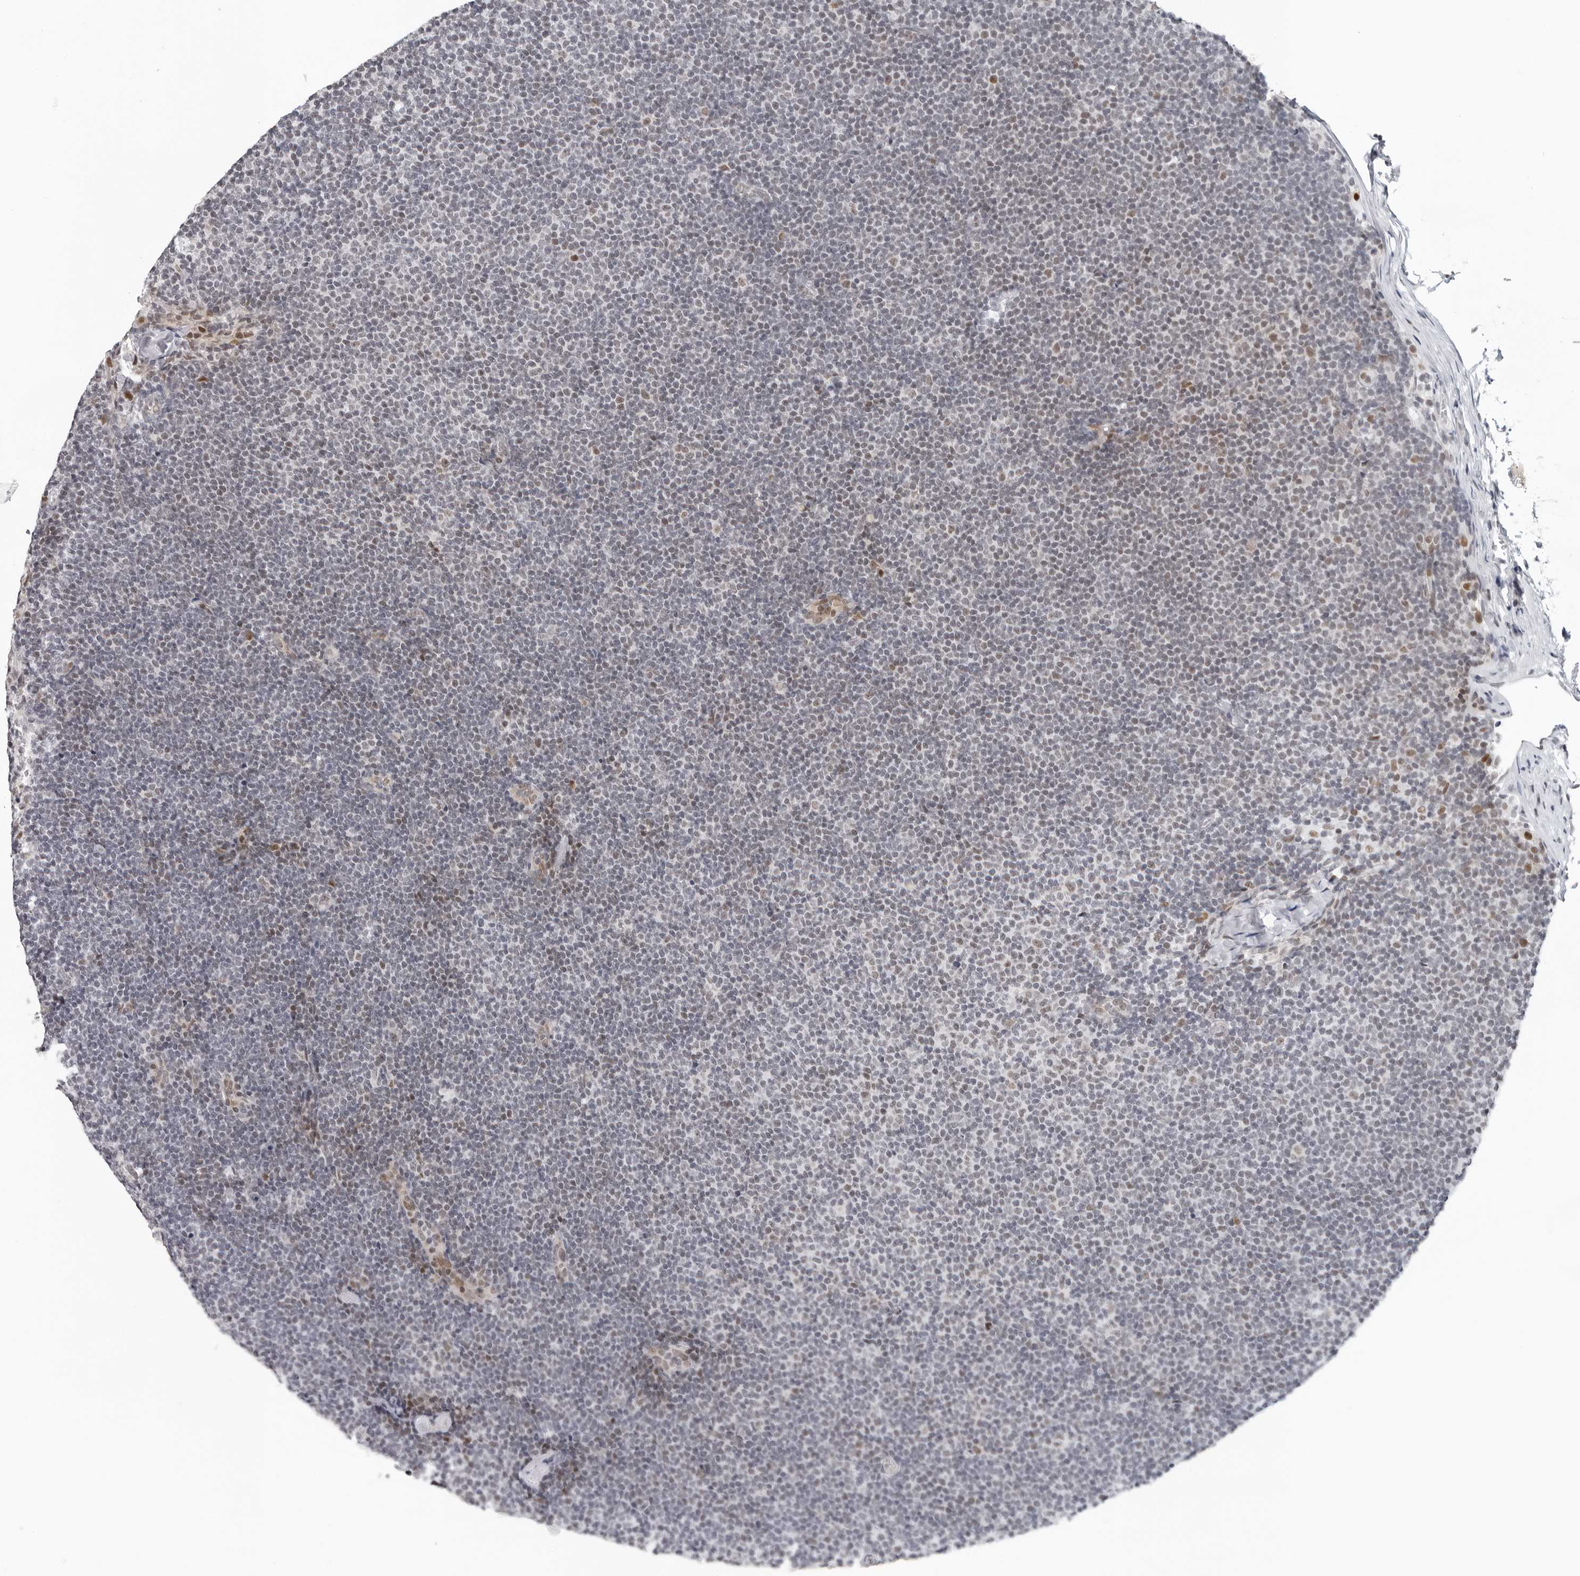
{"staining": {"intensity": "negative", "quantity": "none", "location": "none"}, "tissue": "lymphoma", "cell_type": "Tumor cells", "image_type": "cancer", "snomed": [{"axis": "morphology", "description": "Malignant lymphoma, non-Hodgkin's type, Low grade"}, {"axis": "topography", "description": "Lymph node"}], "caption": "This is an immunohistochemistry (IHC) histopathology image of low-grade malignant lymphoma, non-Hodgkin's type. There is no staining in tumor cells.", "gene": "PPP1R42", "patient": {"sex": "female", "age": 53}}